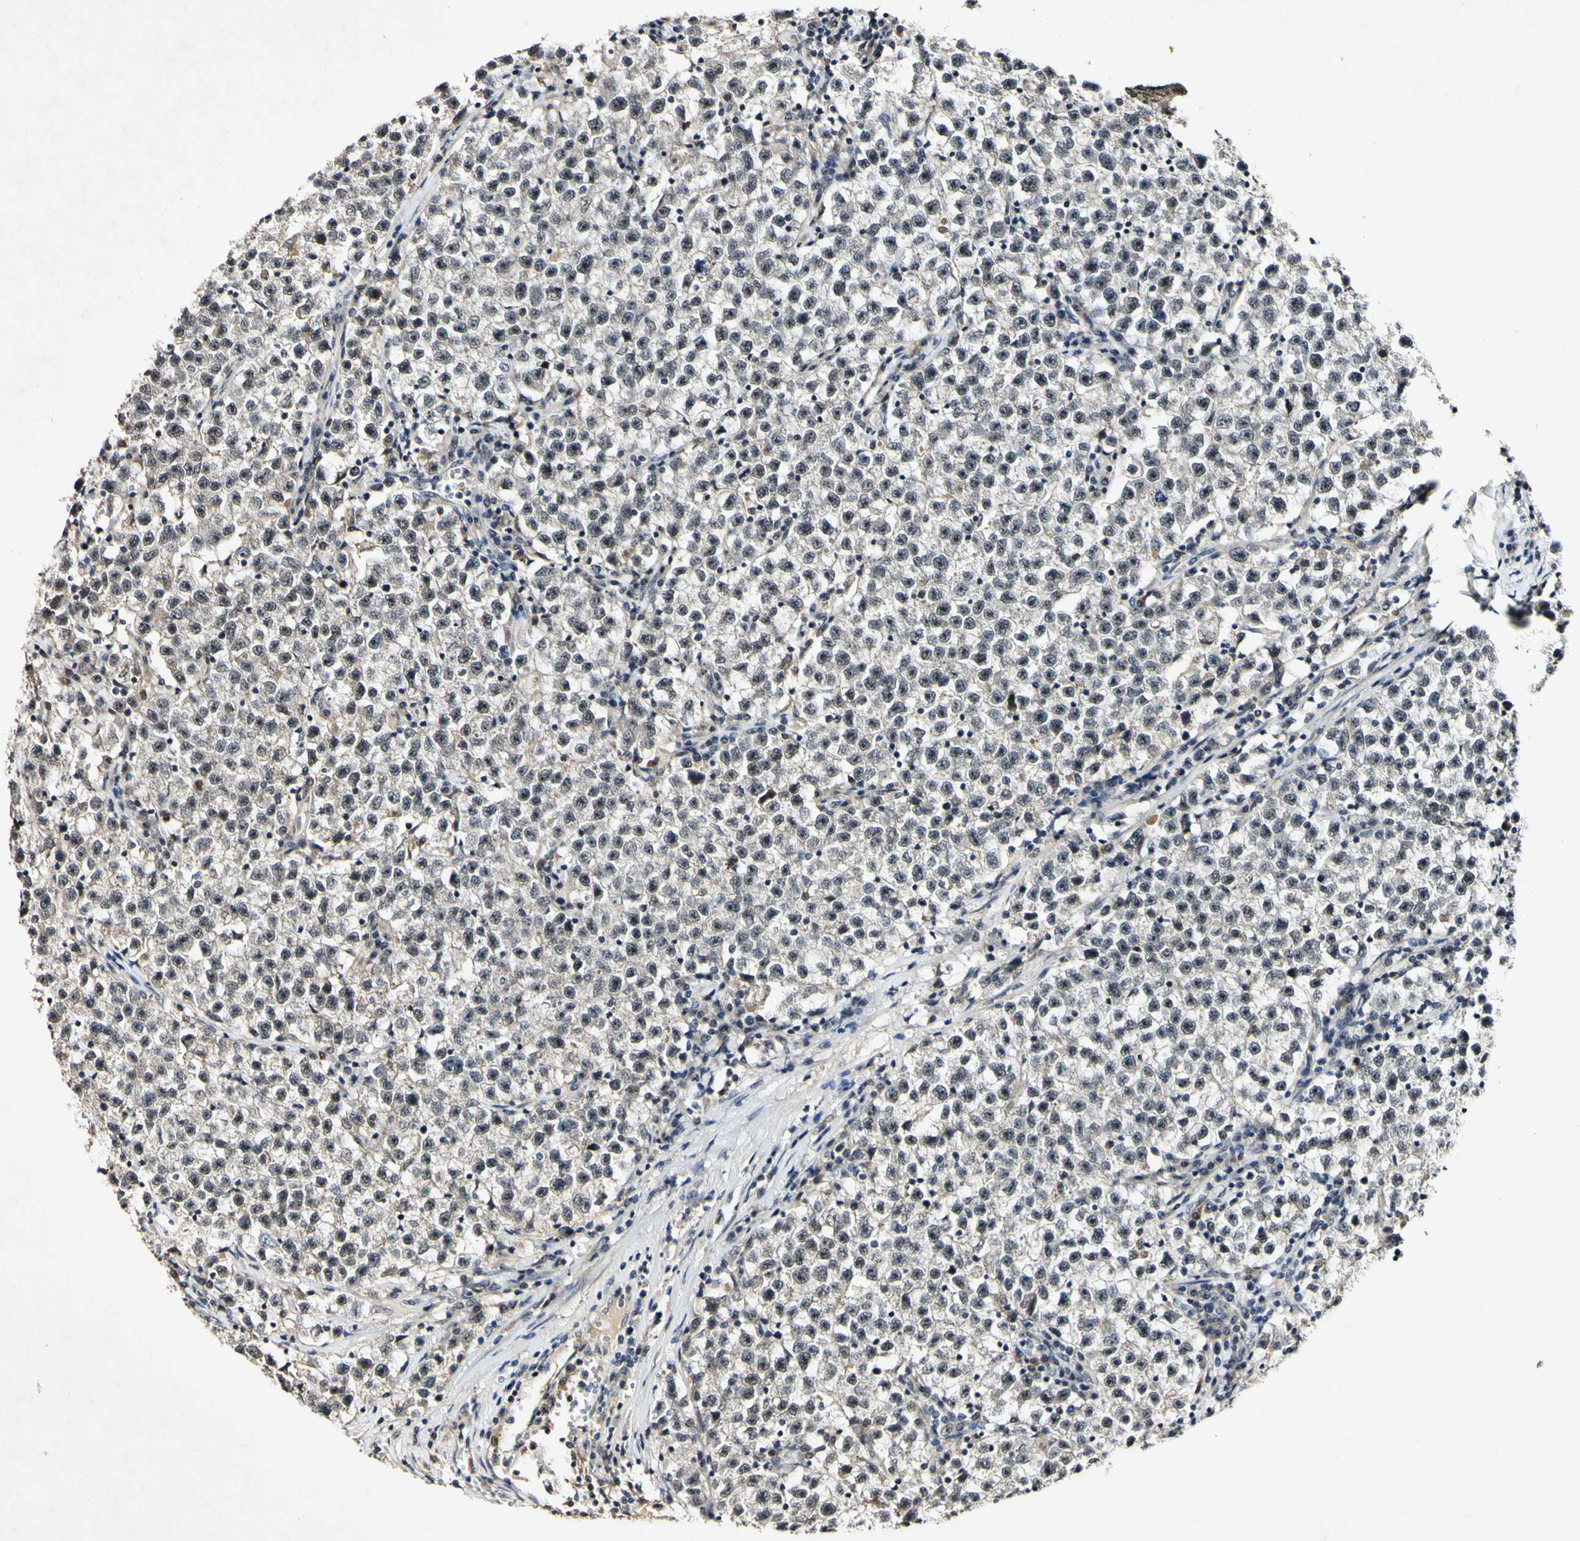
{"staining": {"intensity": "negative", "quantity": "none", "location": "none"}, "tissue": "testis cancer", "cell_type": "Tumor cells", "image_type": "cancer", "snomed": [{"axis": "morphology", "description": "Seminoma, NOS"}, {"axis": "topography", "description": "Testis"}], "caption": "Protein analysis of testis cancer shows no significant expression in tumor cells.", "gene": "POLR2F", "patient": {"sex": "male", "age": 22}}